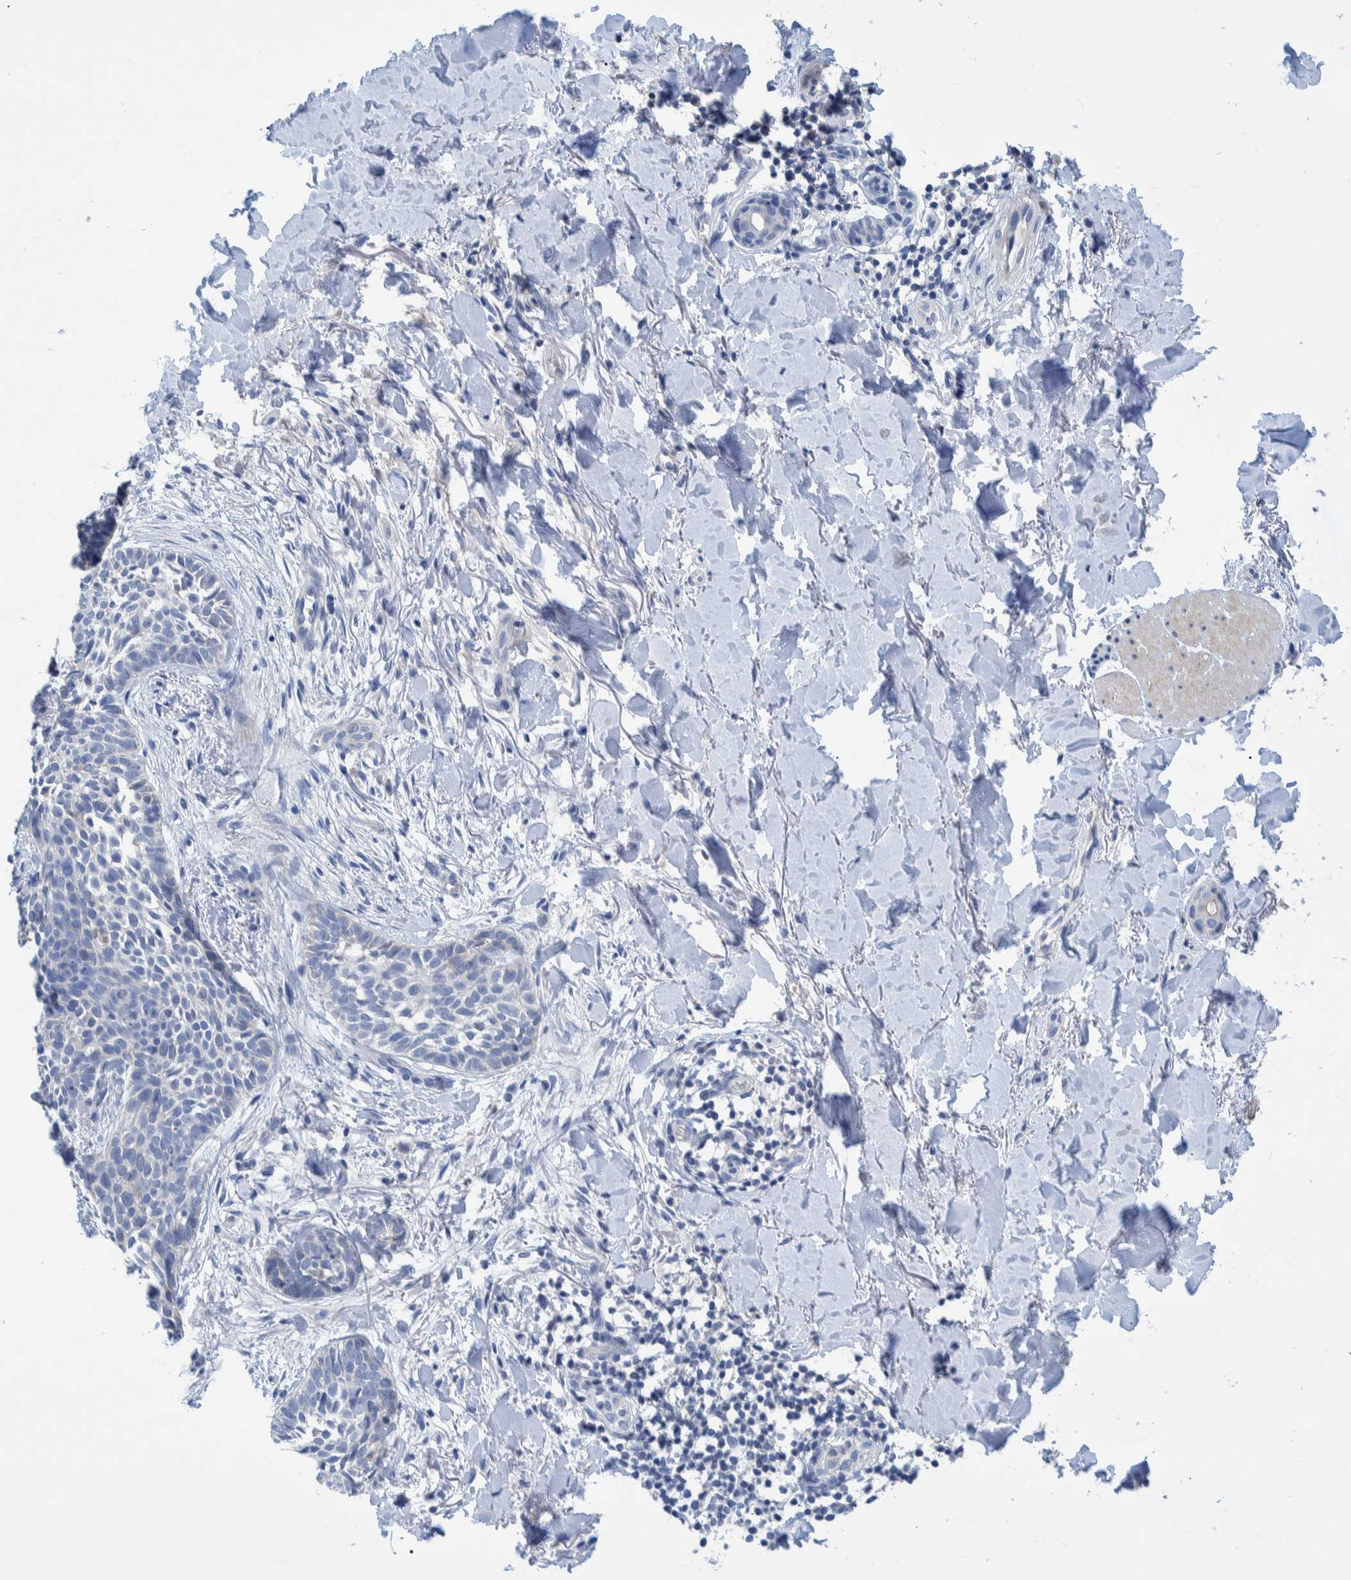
{"staining": {"intensity": "negative", "quantity": "none", "location": "none"}, "tissue": "skin cancer", "cell_type": "Tumor cells", "image_type": "cancer", "snomed": [{"axis": "morphology", "description": "Normal tissue, NOS"}, {"axis": "morphology", "description": "Basal cell carcinoma"}, {"axis": "topography", "description": "Skin"}], "caption": "A photomicrograph of human skin cancer is negative for staining in tumor cells. (DAB (3,3'-diaminobenzidine) IHC, high magnification).", "gene": "MKS1", "patient": {"sex": "male", "age": 67}}